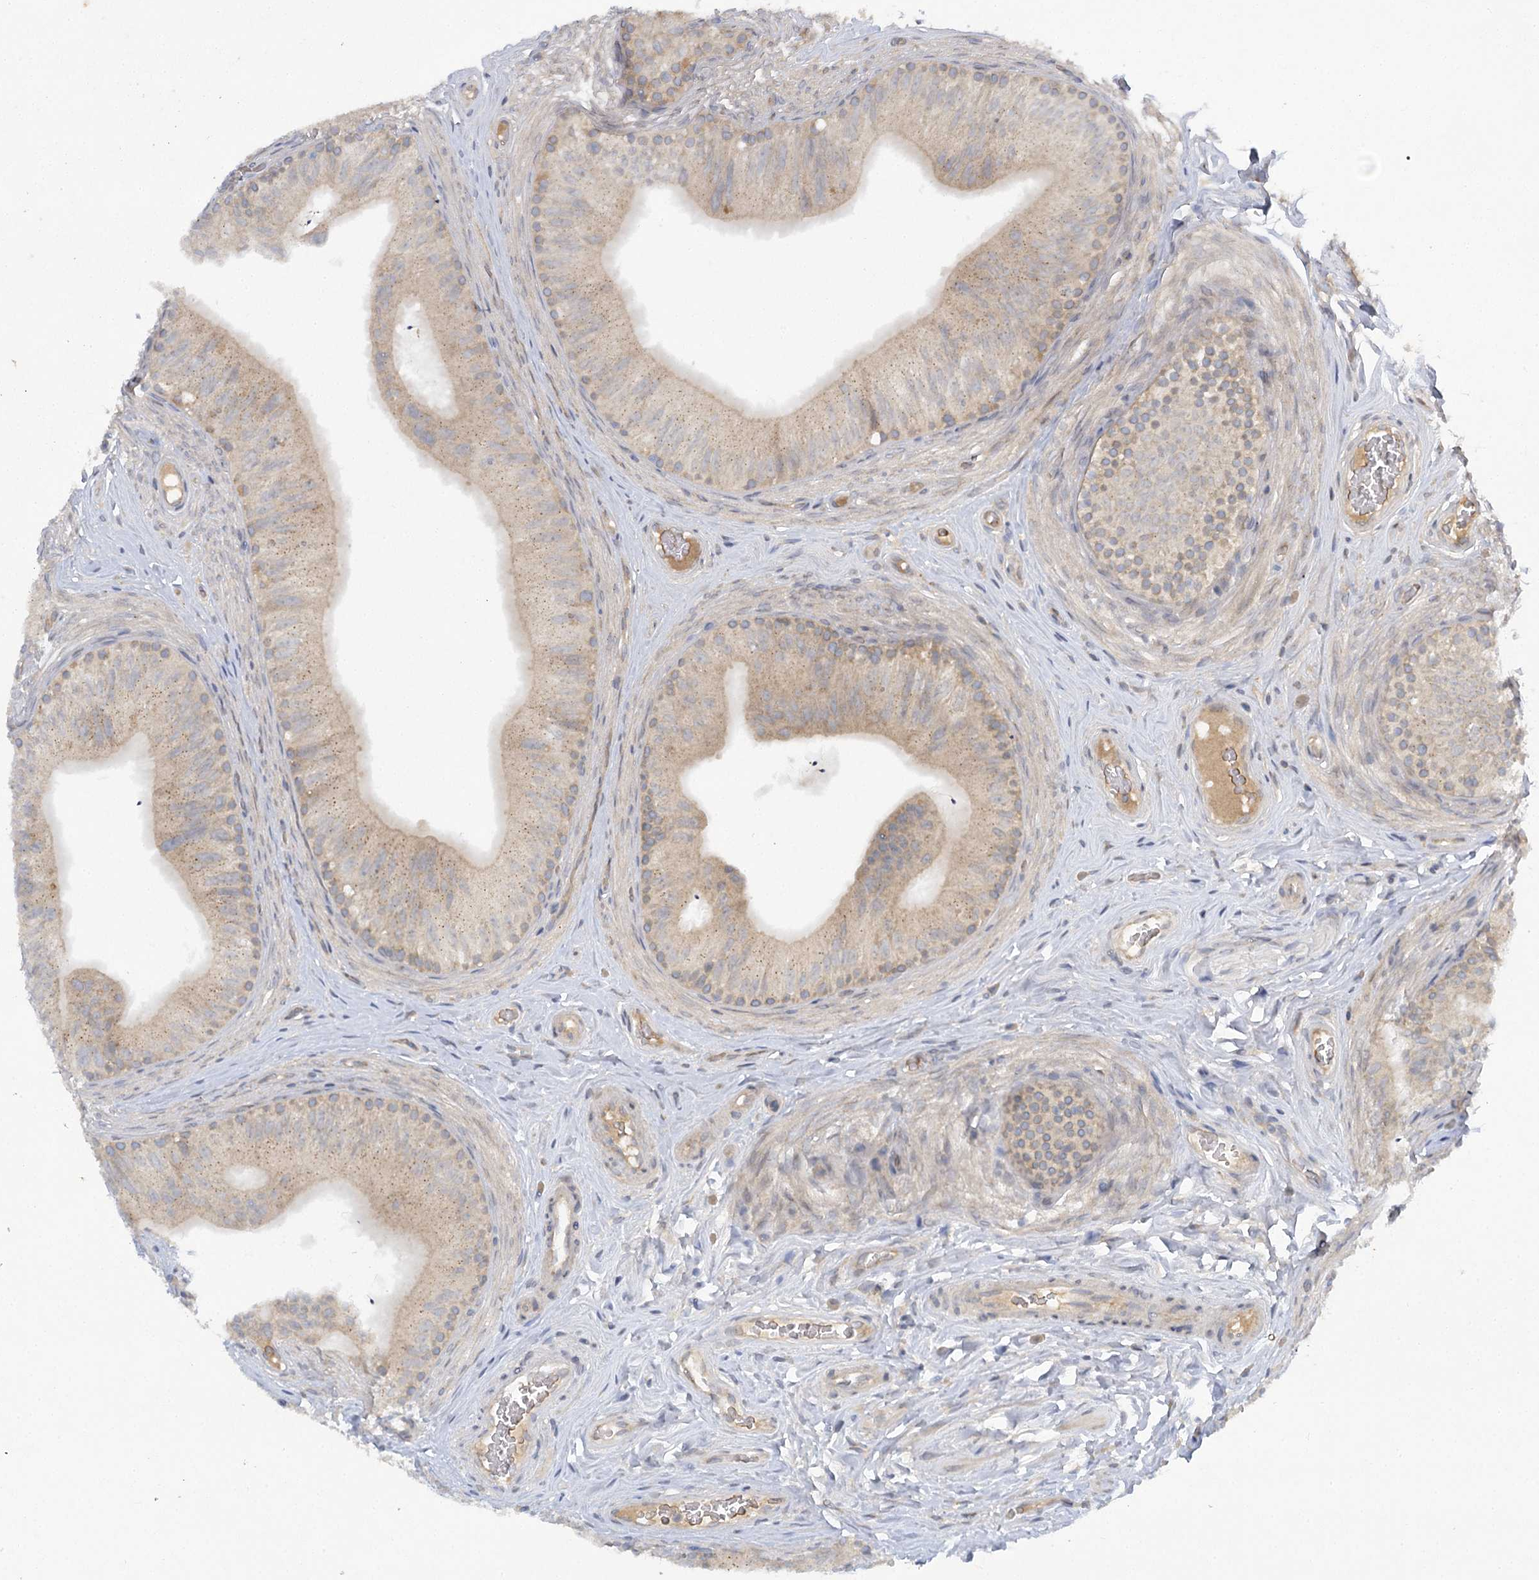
{"staining": {"intensity": "moderate", "quantity": ">75%", "location": "cytoplasmic/membranous"}, "tissue": "epididymis", "cell_type": "Glandular cells", "image_type": "normal", "snomed": [{"axis": "morphology", "description": "Normal tissue, NOS"}, {"axis": "topography", "description": "Epididymis"}], "caption": "Glandular cells demonstrate medium levels of moderate cytoplasmic/membranous expression in about >75% of cells in unremarkable epididymis.", "gene": "TRAF3IP1", "patient": {"sex": "male", "age": 46}}